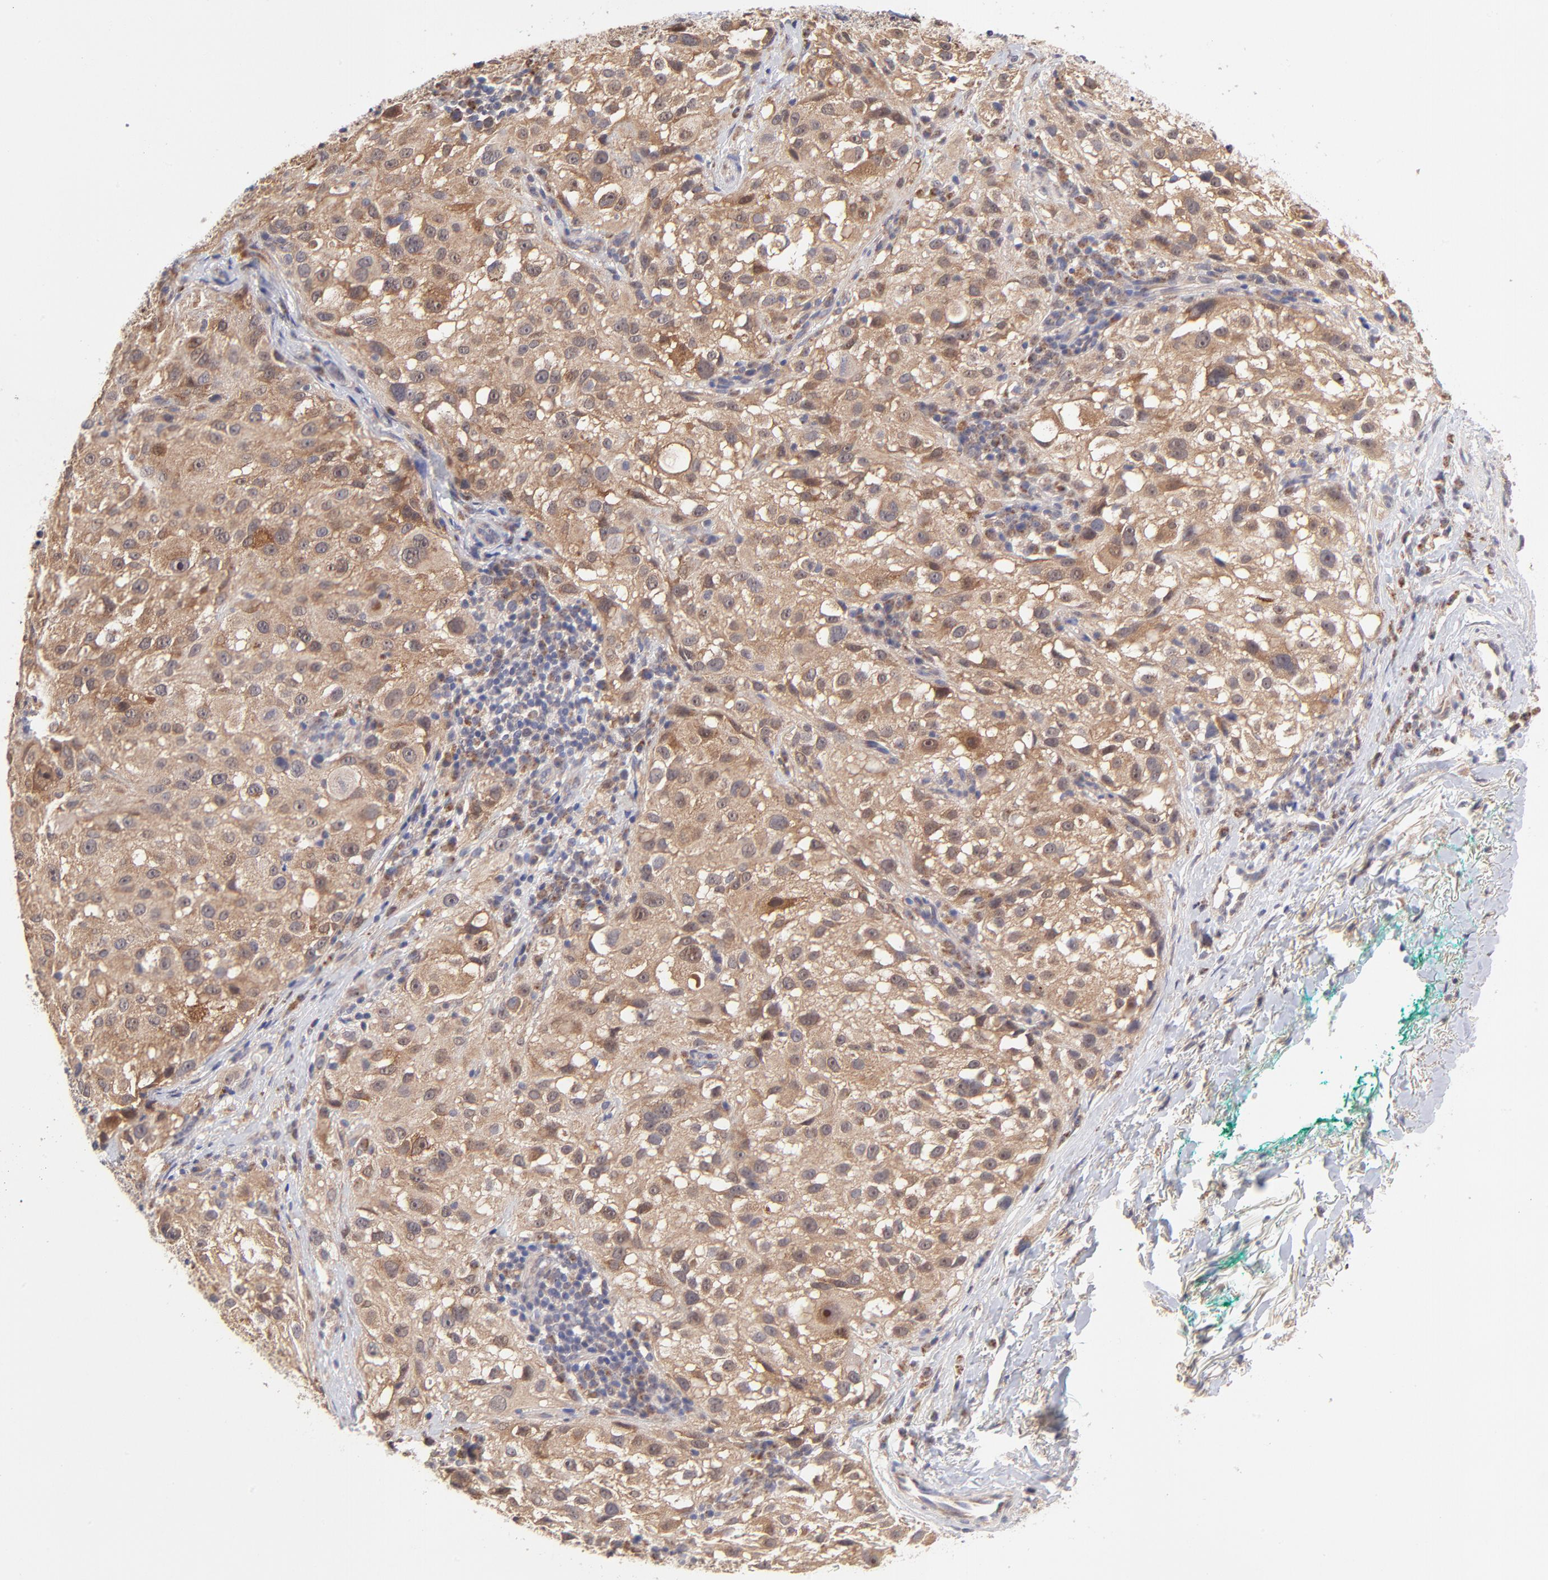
{"staining": {"intensity": "moderate", "quantity": ">75%", "location": "cytoplasmic/membranous"}, "tissue": "melanoma", "cell_type": "Tumor cells", "image_type": "cancer", "snomed": [{"axis": "morphology", "description": "Necrosis, NOS"}, {"axis": "morphology", "description": "Malignant melanoma, NOS"}, {"axis": "topography", "description": "Skin"}], "caption": "Immunohistochemistry (IHC) (DAB) staining of malignant melanoma reveals moderate cytoplasmic/membranous protein expression in about >75% of tumor cells. (Brightfield microscopy of DAB IHC at high magnification).", "gene": "UBE2H", "patient": {"sex": "female", "age": 87}}